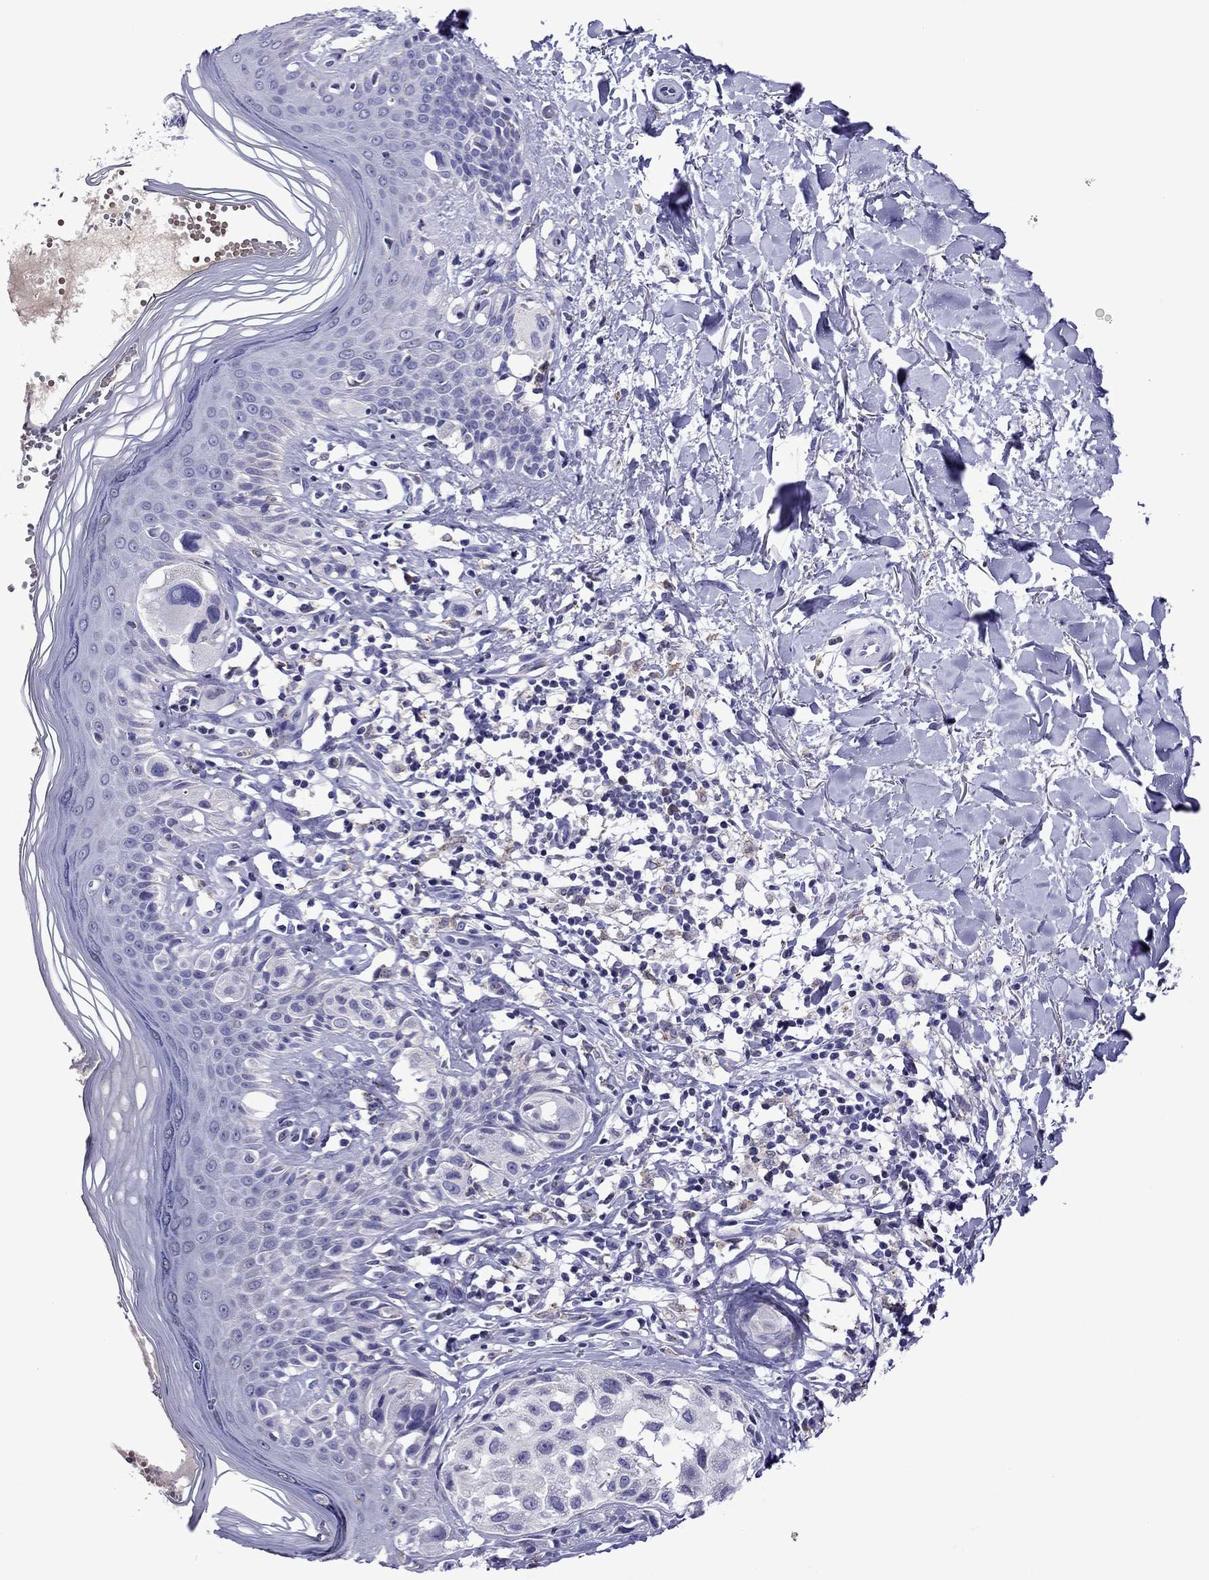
{"staining": {"intensity": "negative", "quantity": "none", "location": "none"}, "tissue": "melanoma", "cell_type": "Tumor cells", "image_type": "cancer", "snomed": [{"axis": "morphology", "description": "Malignant melanoma, NOS"}, {"axis": "topography", "description": "Skin"}], "caption": "High power microscopy histopathology image of an immunohistochemistry (IHC) image of malignant melanoma, revealing no significant expression in tumor cells.", "gene": "SCG2", "patient": {"sex": "female", "age": 73}}